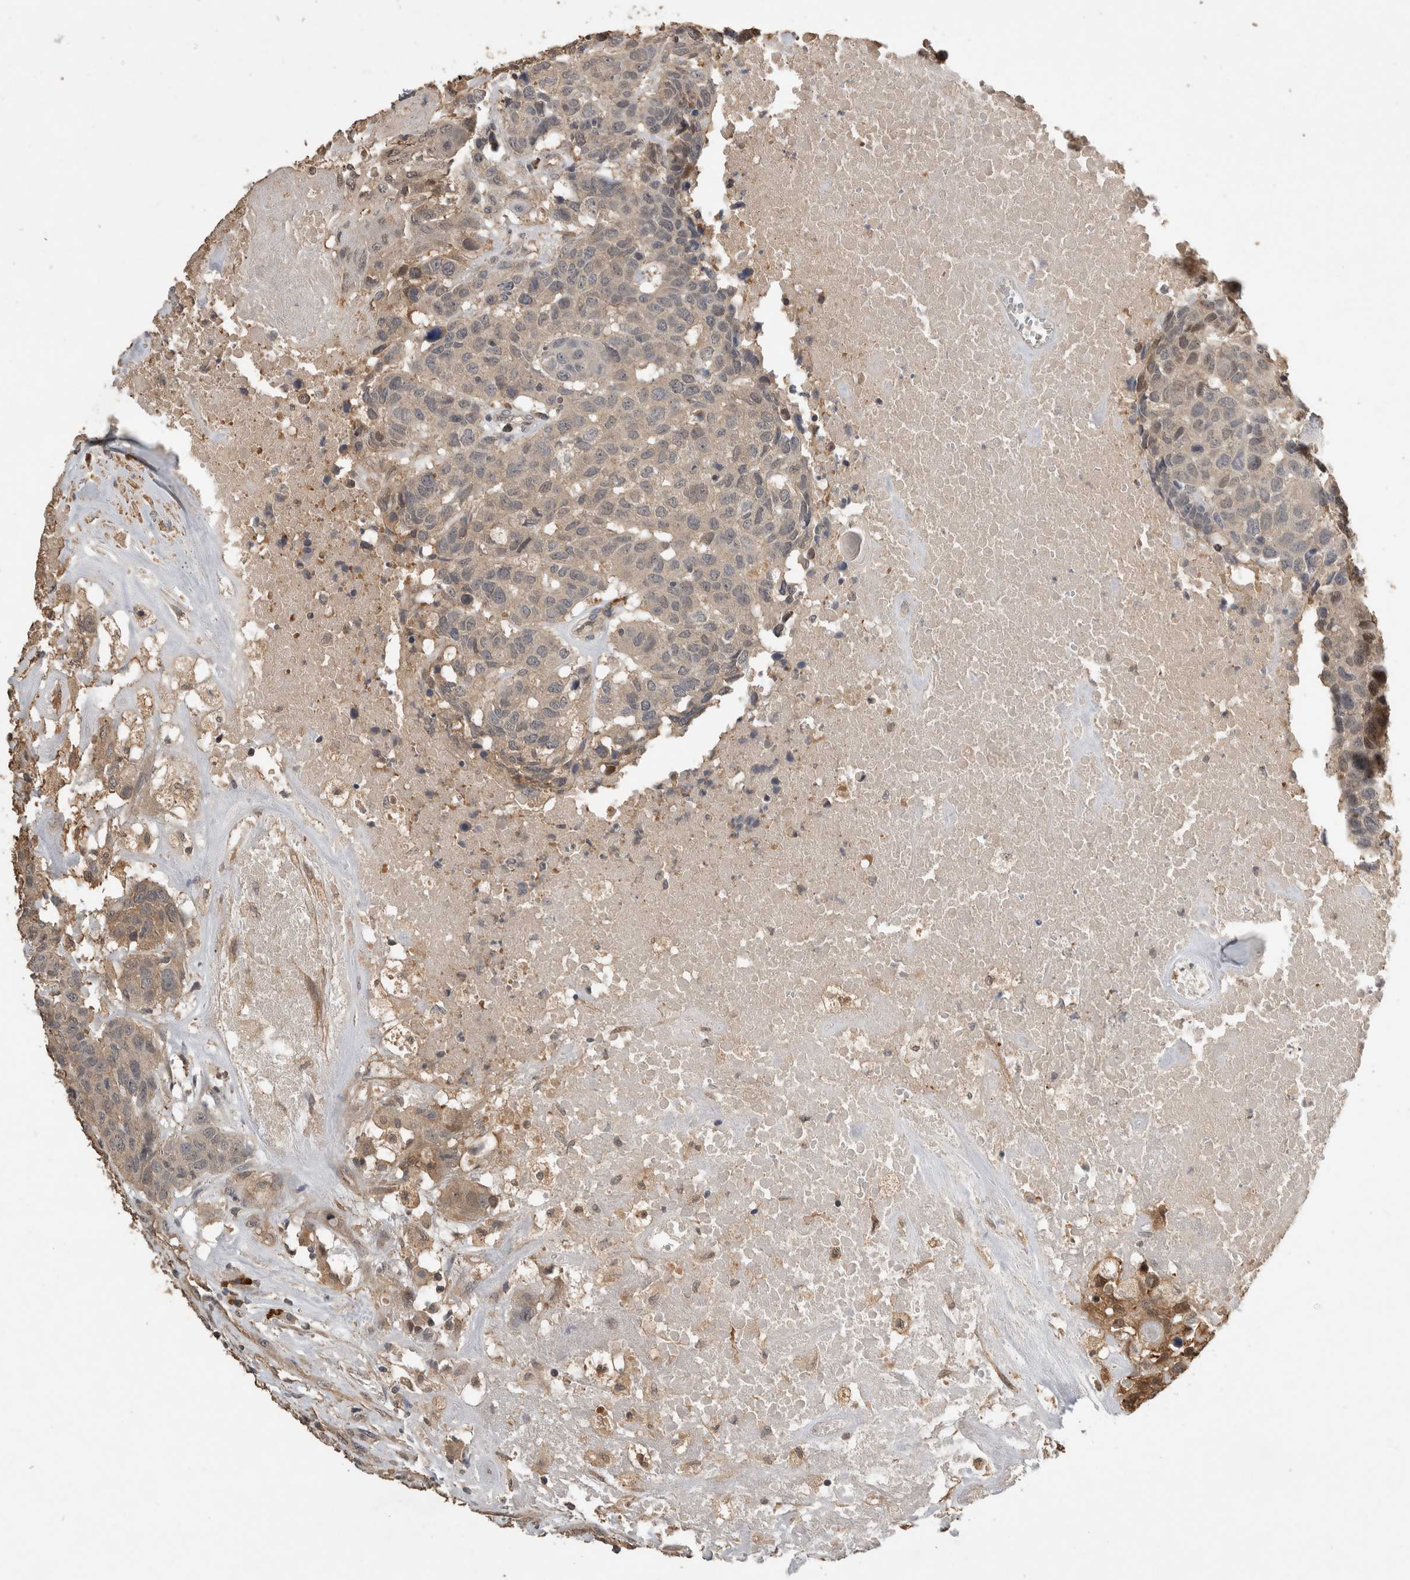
{"staining": {"intensity": "weak", "quantity": "25%-75%", "location": "cytoplasmic/membranous"}, "tissue": "head and neck cancer", "cell_type": "Tumor cells", "image_type": "cancer", "snomed": [{"axis": "morphology", "description": "Squamous cell carcinoma, NOS"}, {"axis": "topography", "description": "Head-Neck"}], "caption": "A low amount of weak cytoplasmic/membranous expression is present in about 25%-75% of tumor cells in head and neck cancer tissue.", "gene": "RHPN1", "patient": {"sex": "male", "age": 66}}